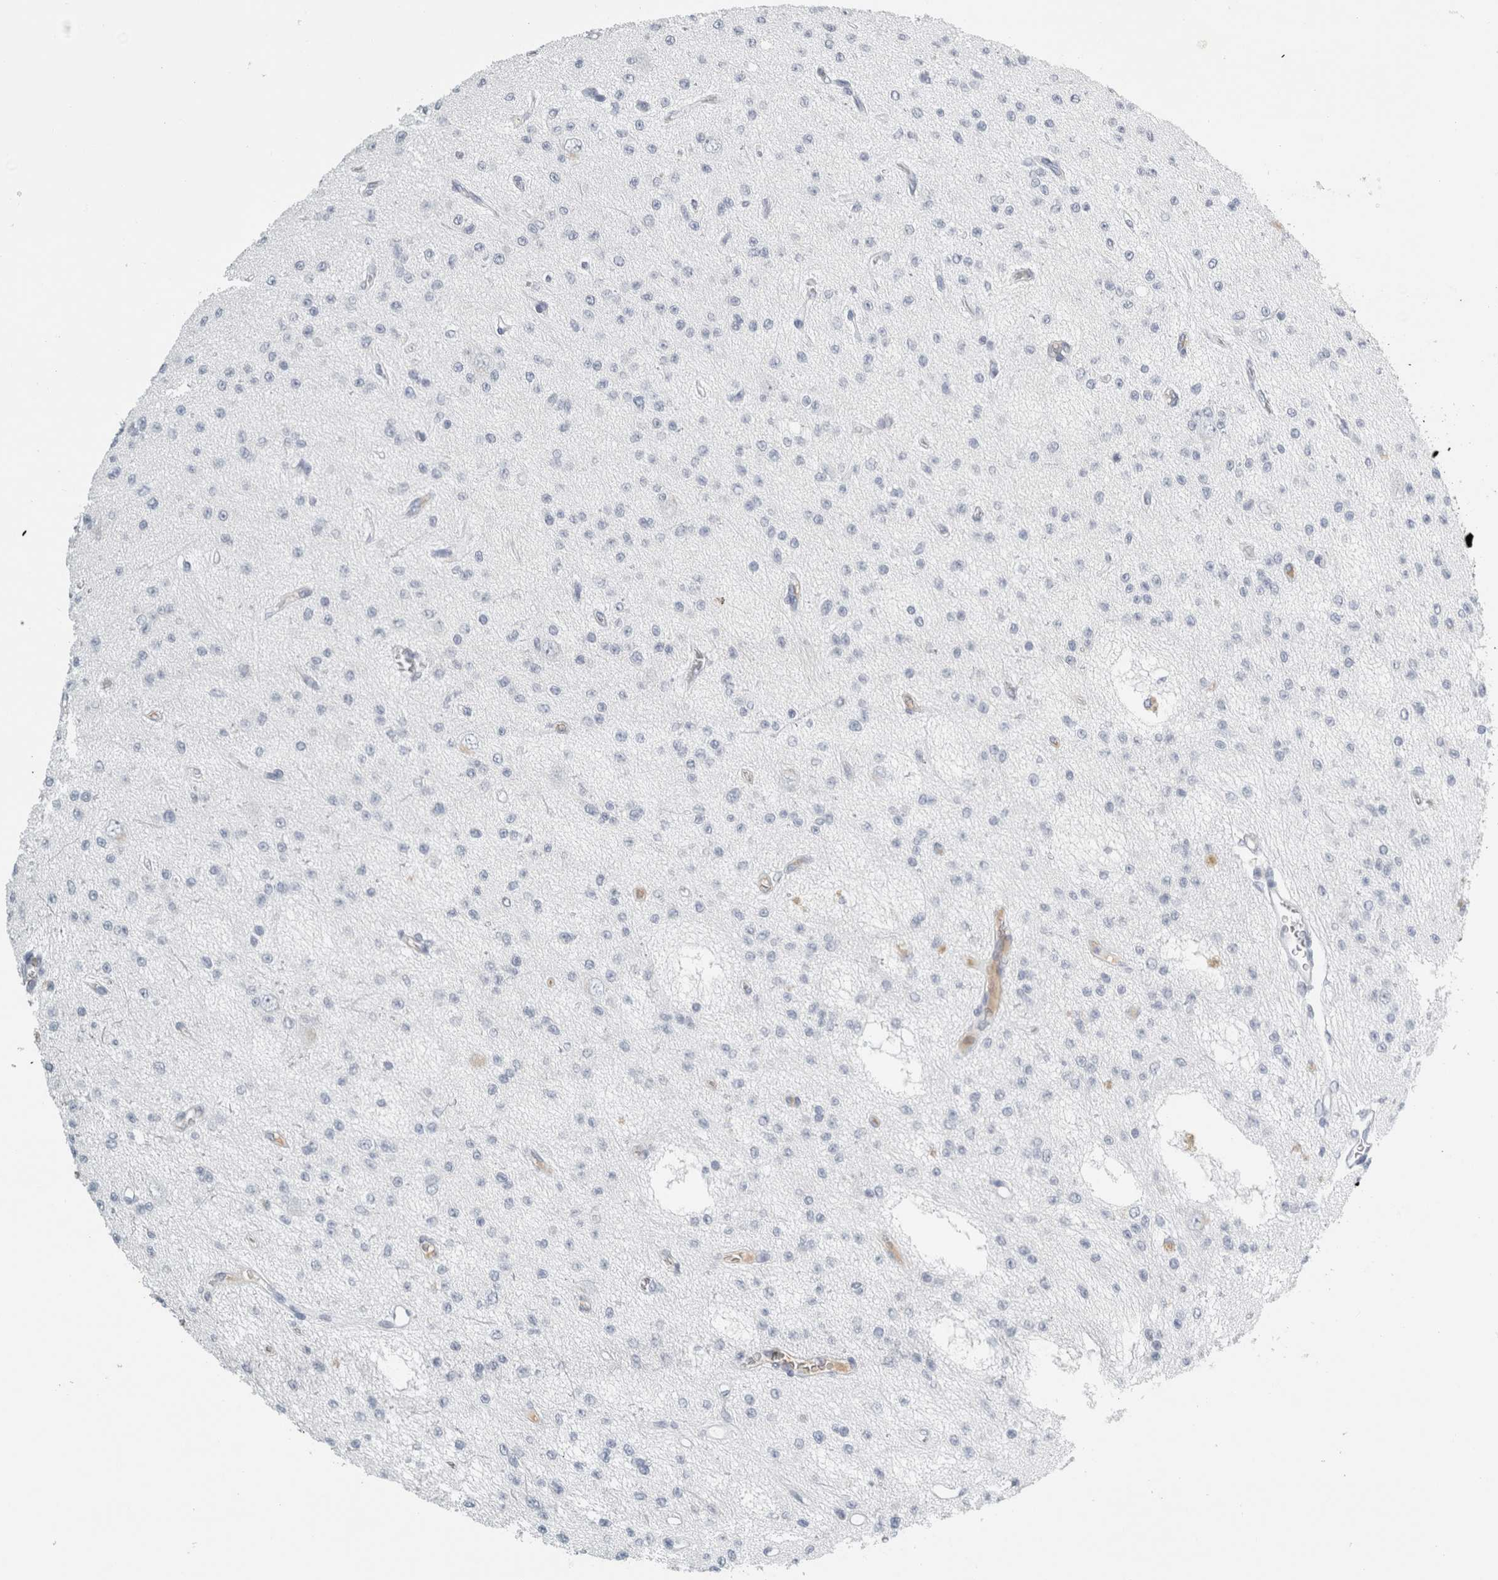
{"staining": {"intensity": "negative", "quantity": "none", "location": "none"}, "tissue": "glioma", "cell_type": "Tumor cells", "image_type": "cancer", "snomed": [{"axis": "morphology", "description": "Glioma, malignant, Low grade"}, {"axis": "topography", "description": "Brain"}], "caption": "The immunohistochemistry photomicrograph has no significant expression in tumor cells of malignant low-grade glioma tissue.", "gene": "TSPAN8", "patient": {"sex": "male", "age": 38}}